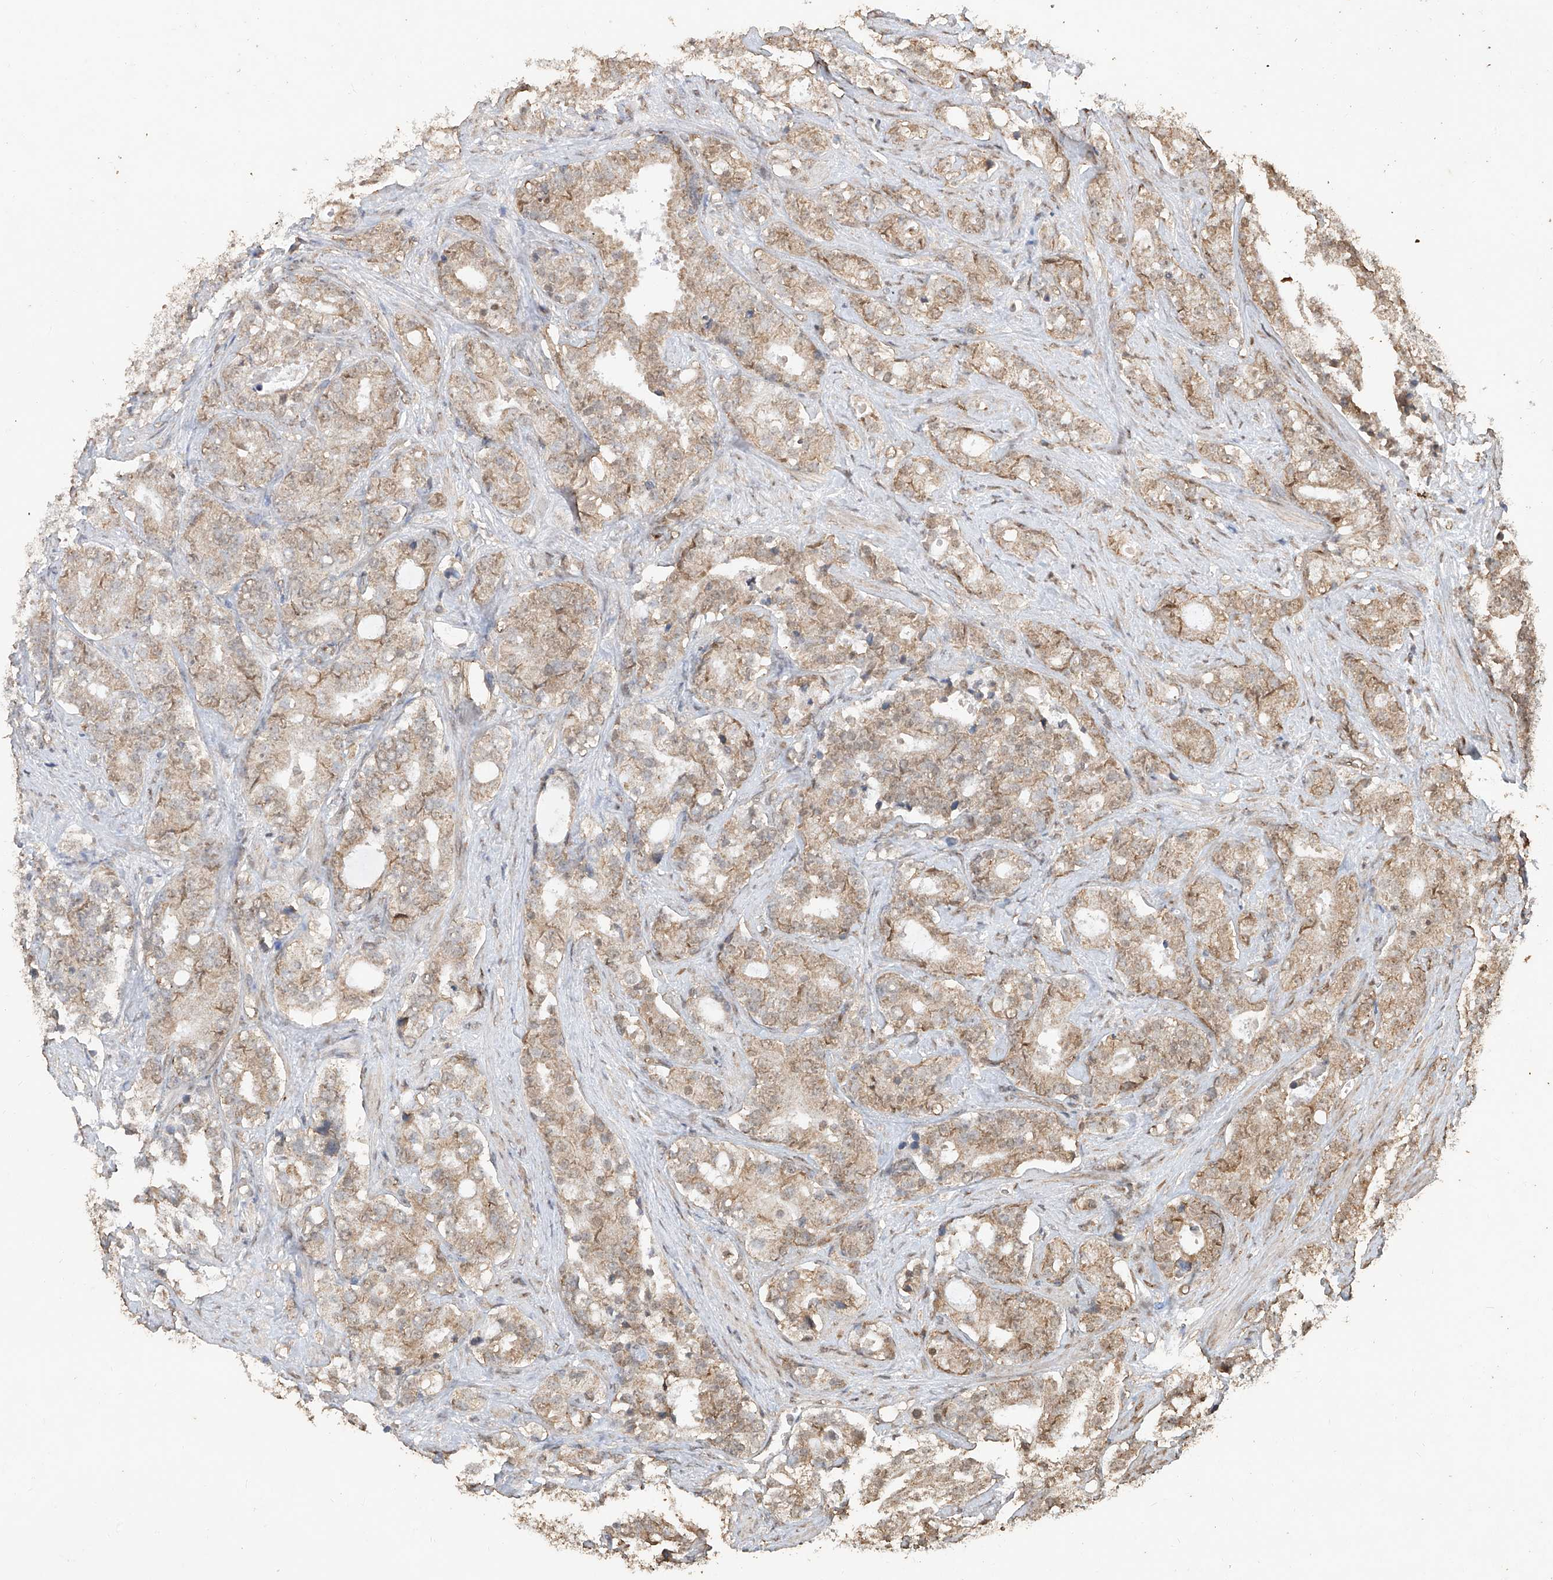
{"staining": {"intensity": "moderate", "quantity": "25%-75%", "location": "cytoplasmic/membranous"}, "tissue": "prostate cancer", "cell_type": "Tumor cells", "image_type": "cancer", "snomed": [{"axis": "morphology", "description": "Adenocarcinoma, High grade"}, {"axis": "topography", "description": "Prostate and seminal vesicle, NOS"}], "caption": "Immunohistochemistry (IHC) image of neoplastic tissue: human prostate cancer stained using immunohistochemistry (IHC) displays medium levels of moderate protein expression localized specifically in the cytoplasmic/membranous of tumor cells, appearing as a cytoplasmic/membranous brown color.", "gene": "ELOVL1", "patient": {"sex": "male", "age": 67}}